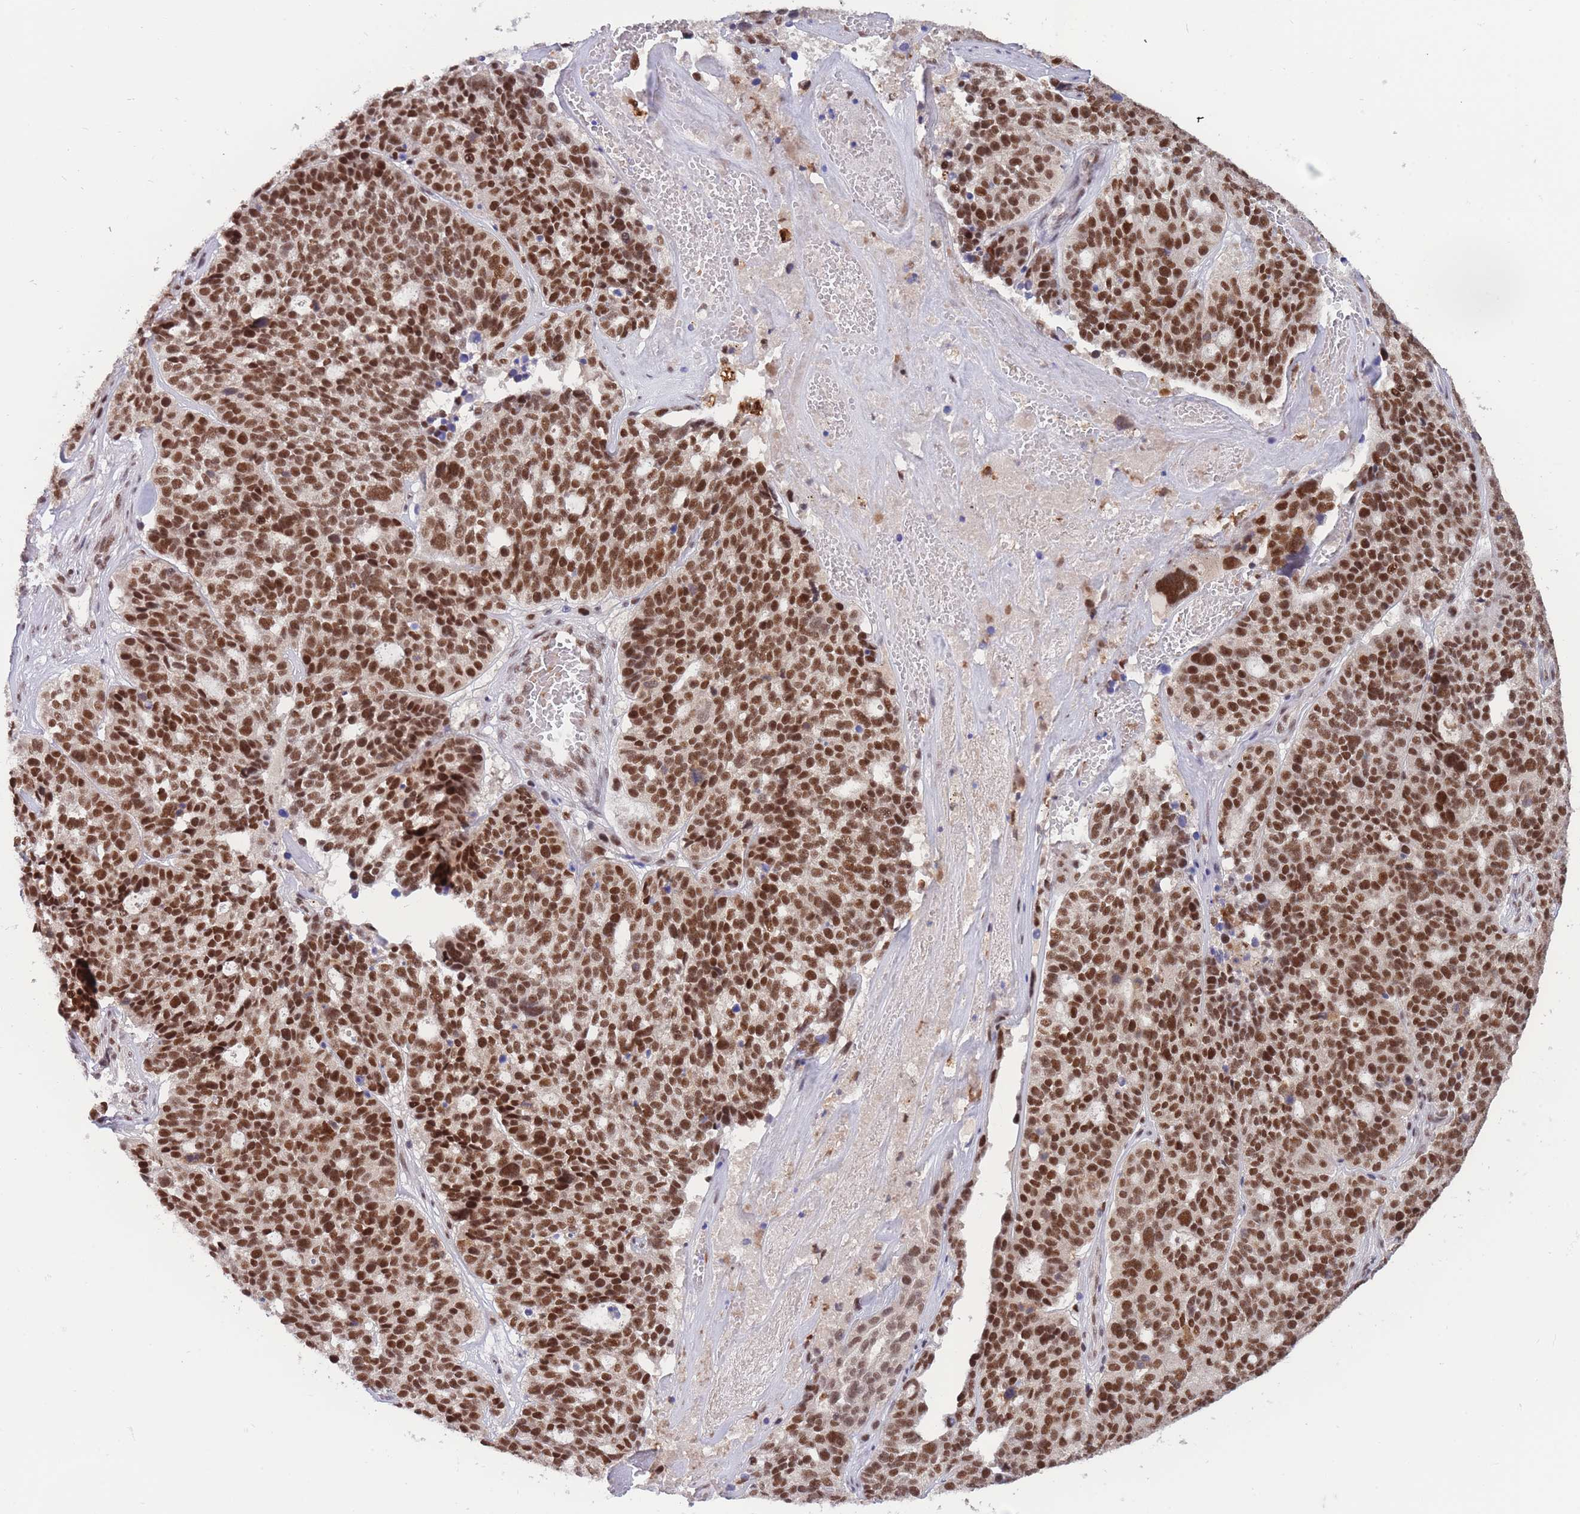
{"staining": {"intensity": "strong", "quantity": ">75%", "location": "nuclear"}, "tissue": "ovarian cancer", "cell_type": "Tumor cells", "image_type": "cancer", "snomed": [{"axis": "morphology", "description": "Cystadenocarcinoma, serous, NOS"}, {"axis": "topography", "description": "Ovary"}], "caption": "A photomicrograph of ovarian cancer stained for a protein shows strong nuclear brown staining in tumor cells.", "gene": "SMAD9", "patient": {"sex": "female", "age": 59}}